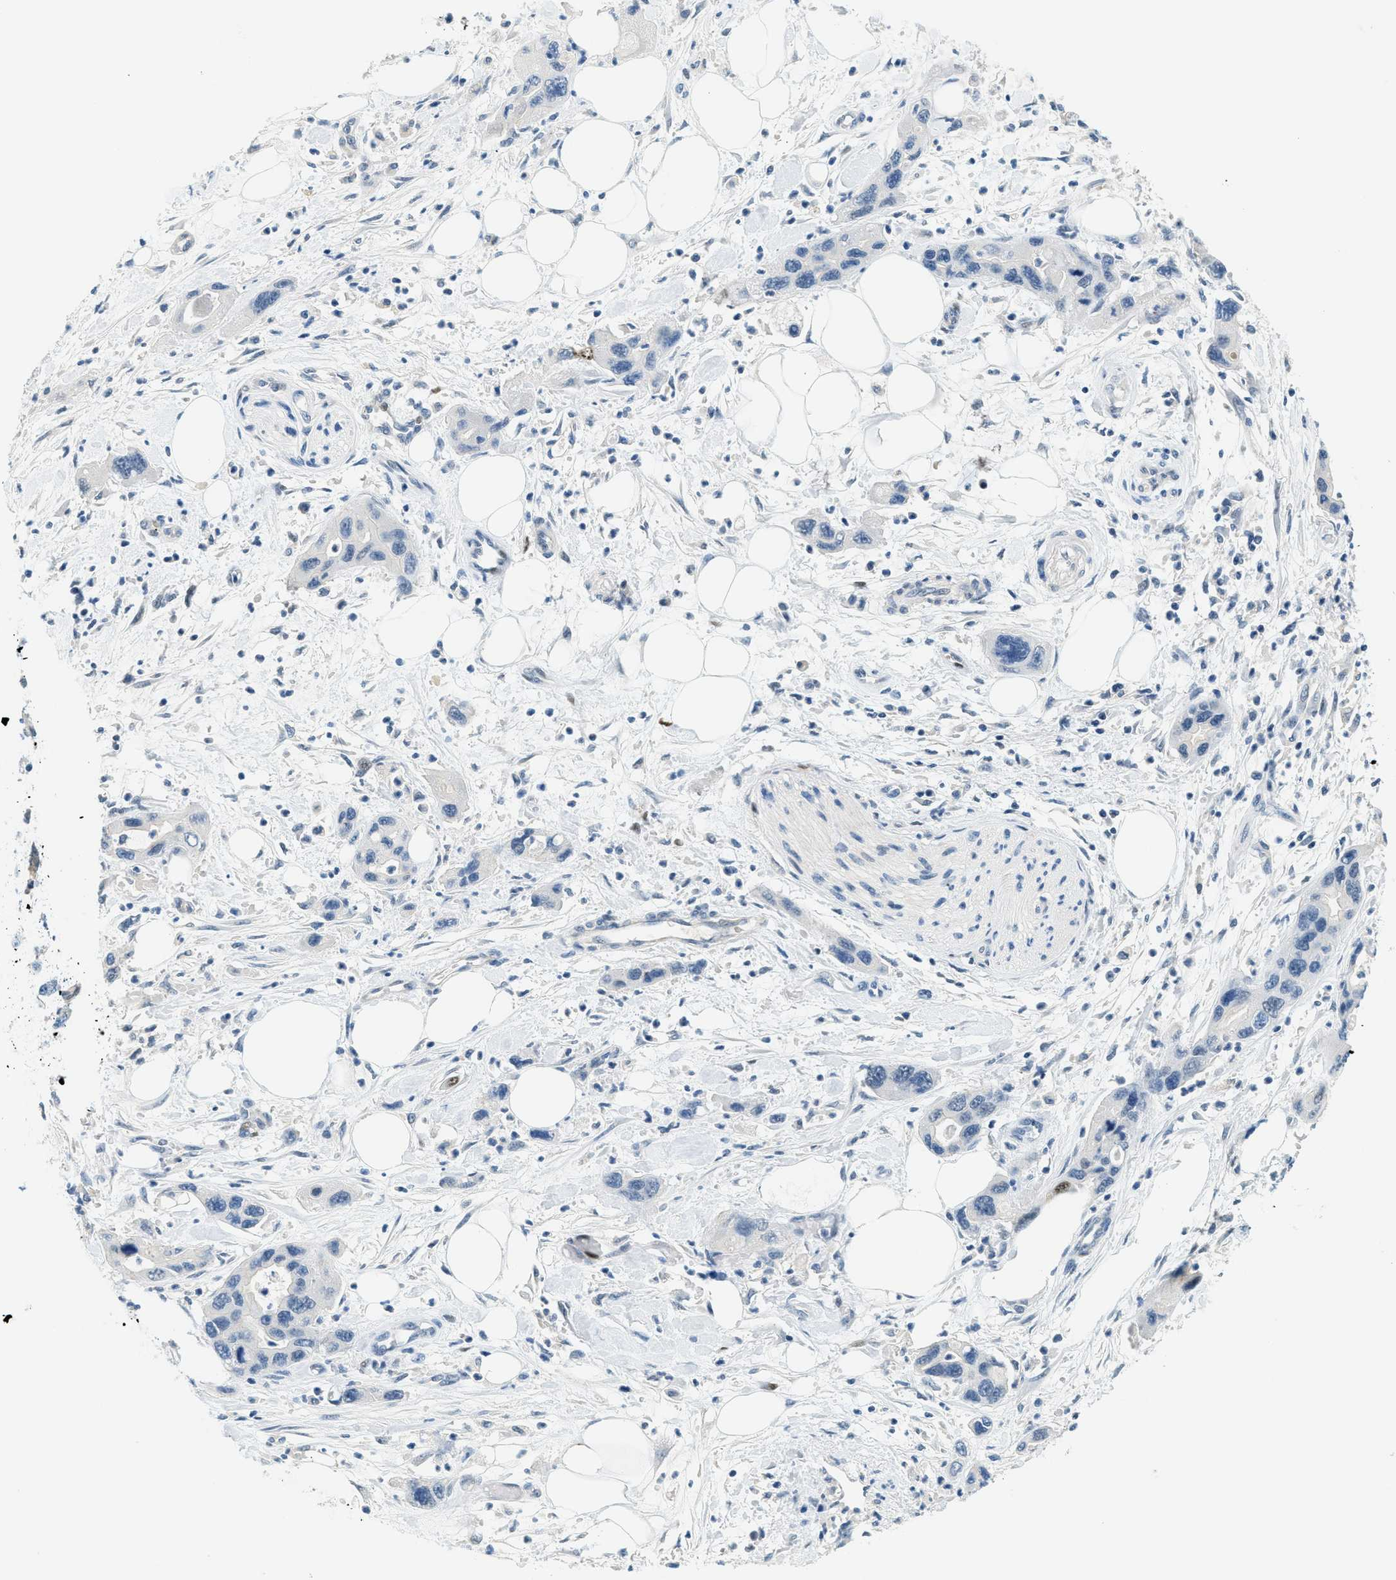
{"staining": {"intensity": "negative", "quantity": "none", "location": "none"}, "tissue": "pancreatic cancer", "cell_type": "Tumor cells", "image_type": "cancer", "snomed": [{"axis": "morphology", "description": "Normal tissue, NOS"}, {"axis": "morphology", "description": "Adenocarcinoma, NOS"}, {"axis": "topography", "description": "Pancreas"}], "caption": "An immunohistochemistry image of adenocarcinoma (pancreatic) is shown. There is no staining in tumor cells of adenocarcinoma (pancreatic).", "gene": "CYP4X1", "patient": {"sex": "female", "age": 71}}